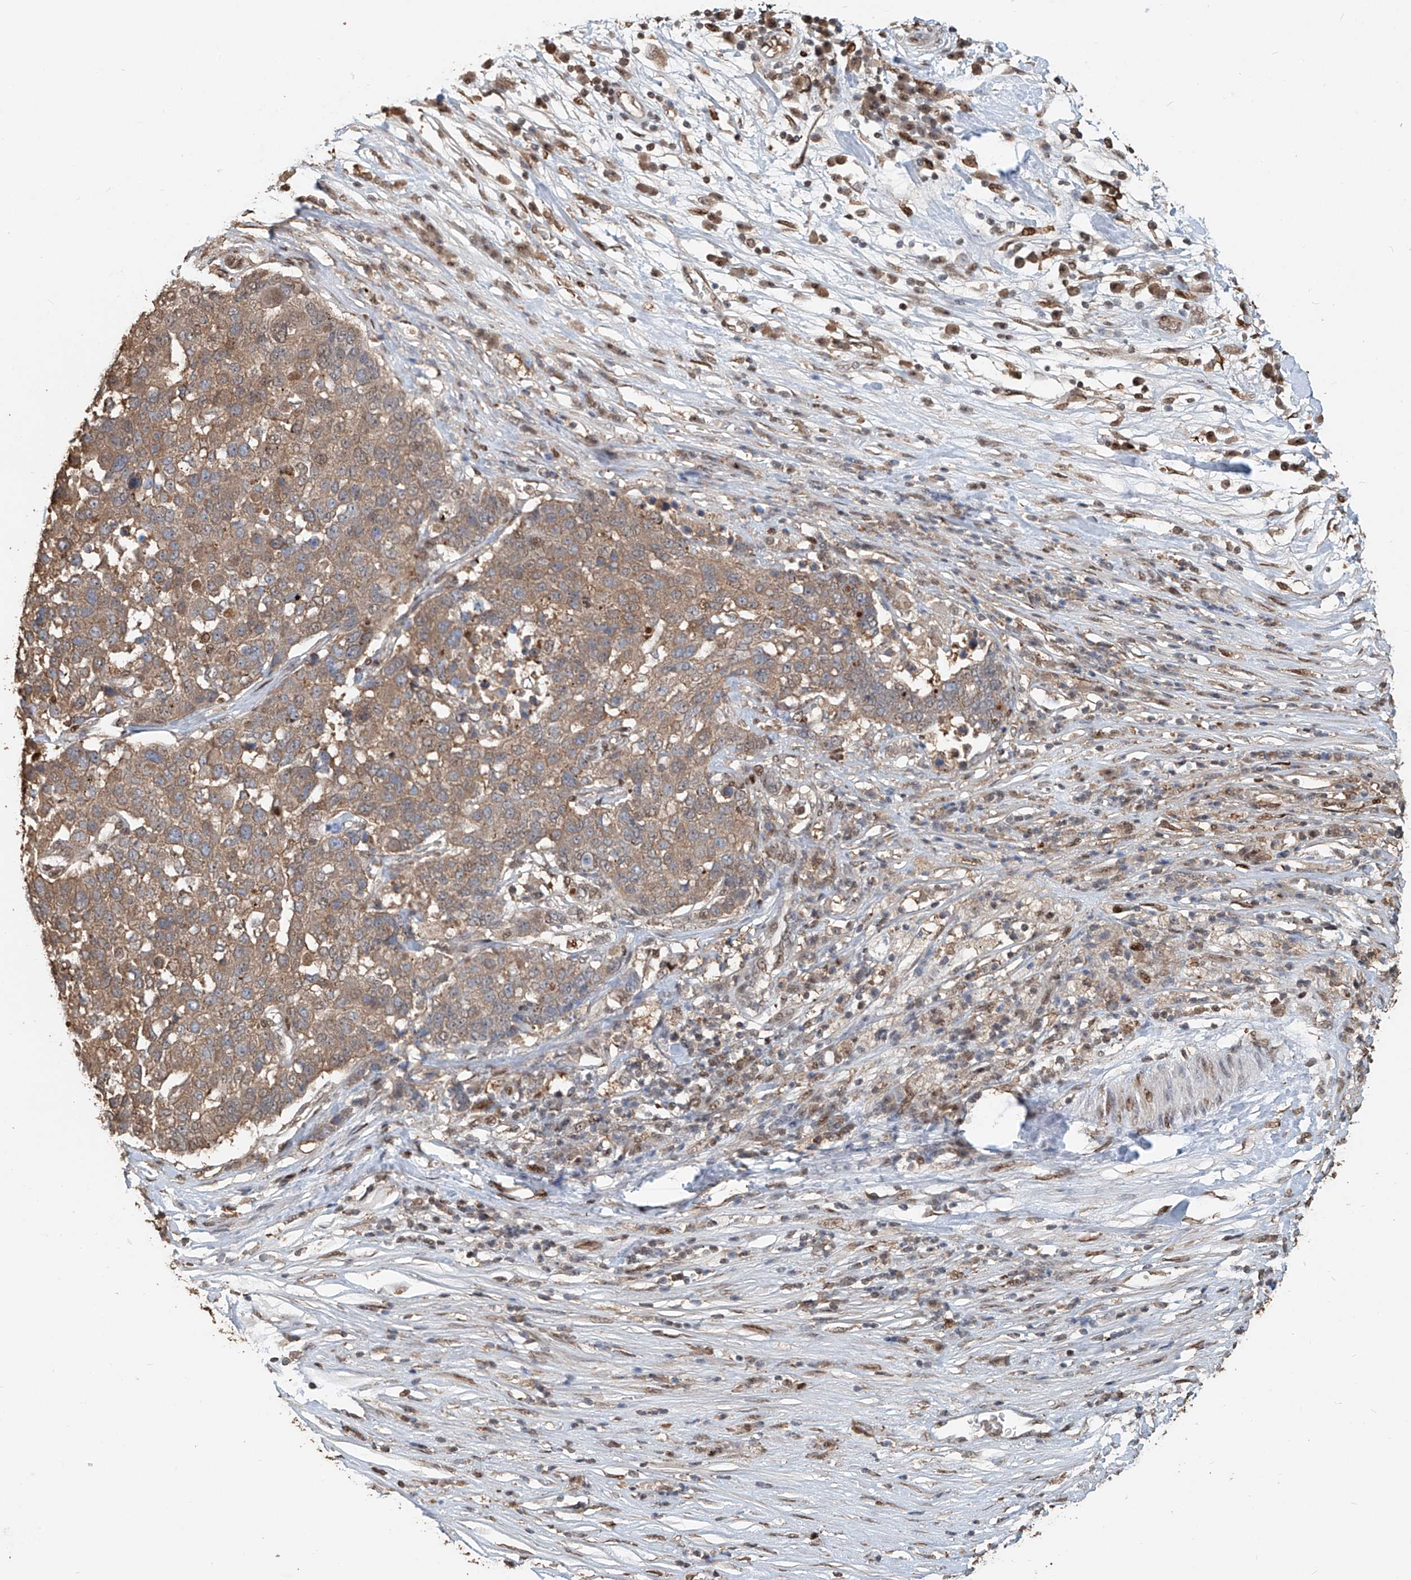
{"staining": {"intensity": "weak", "quantity": ">75%", "location": "cytoplasmic/membranous"}, "tissue": "pancreatic cancer", "cell_type": "Tumor cells", "image_type": "cancer", "snomed": [{"axis": "morphology", "description": "Adenocarcinoma, NOS"}, {"axis": "topography", "description": "Pancreas"}], "caption": "Protein staining of adenocarcinoma (pancreatic) tissue reveals weak cytoplasmic/membranous positivity in approximately >75% of tumor cells. (DAB = brown stain, brightfield microscopy at high magnification).", "gene": "RMND1", "patient": {"sex": "female", "age": 61}}